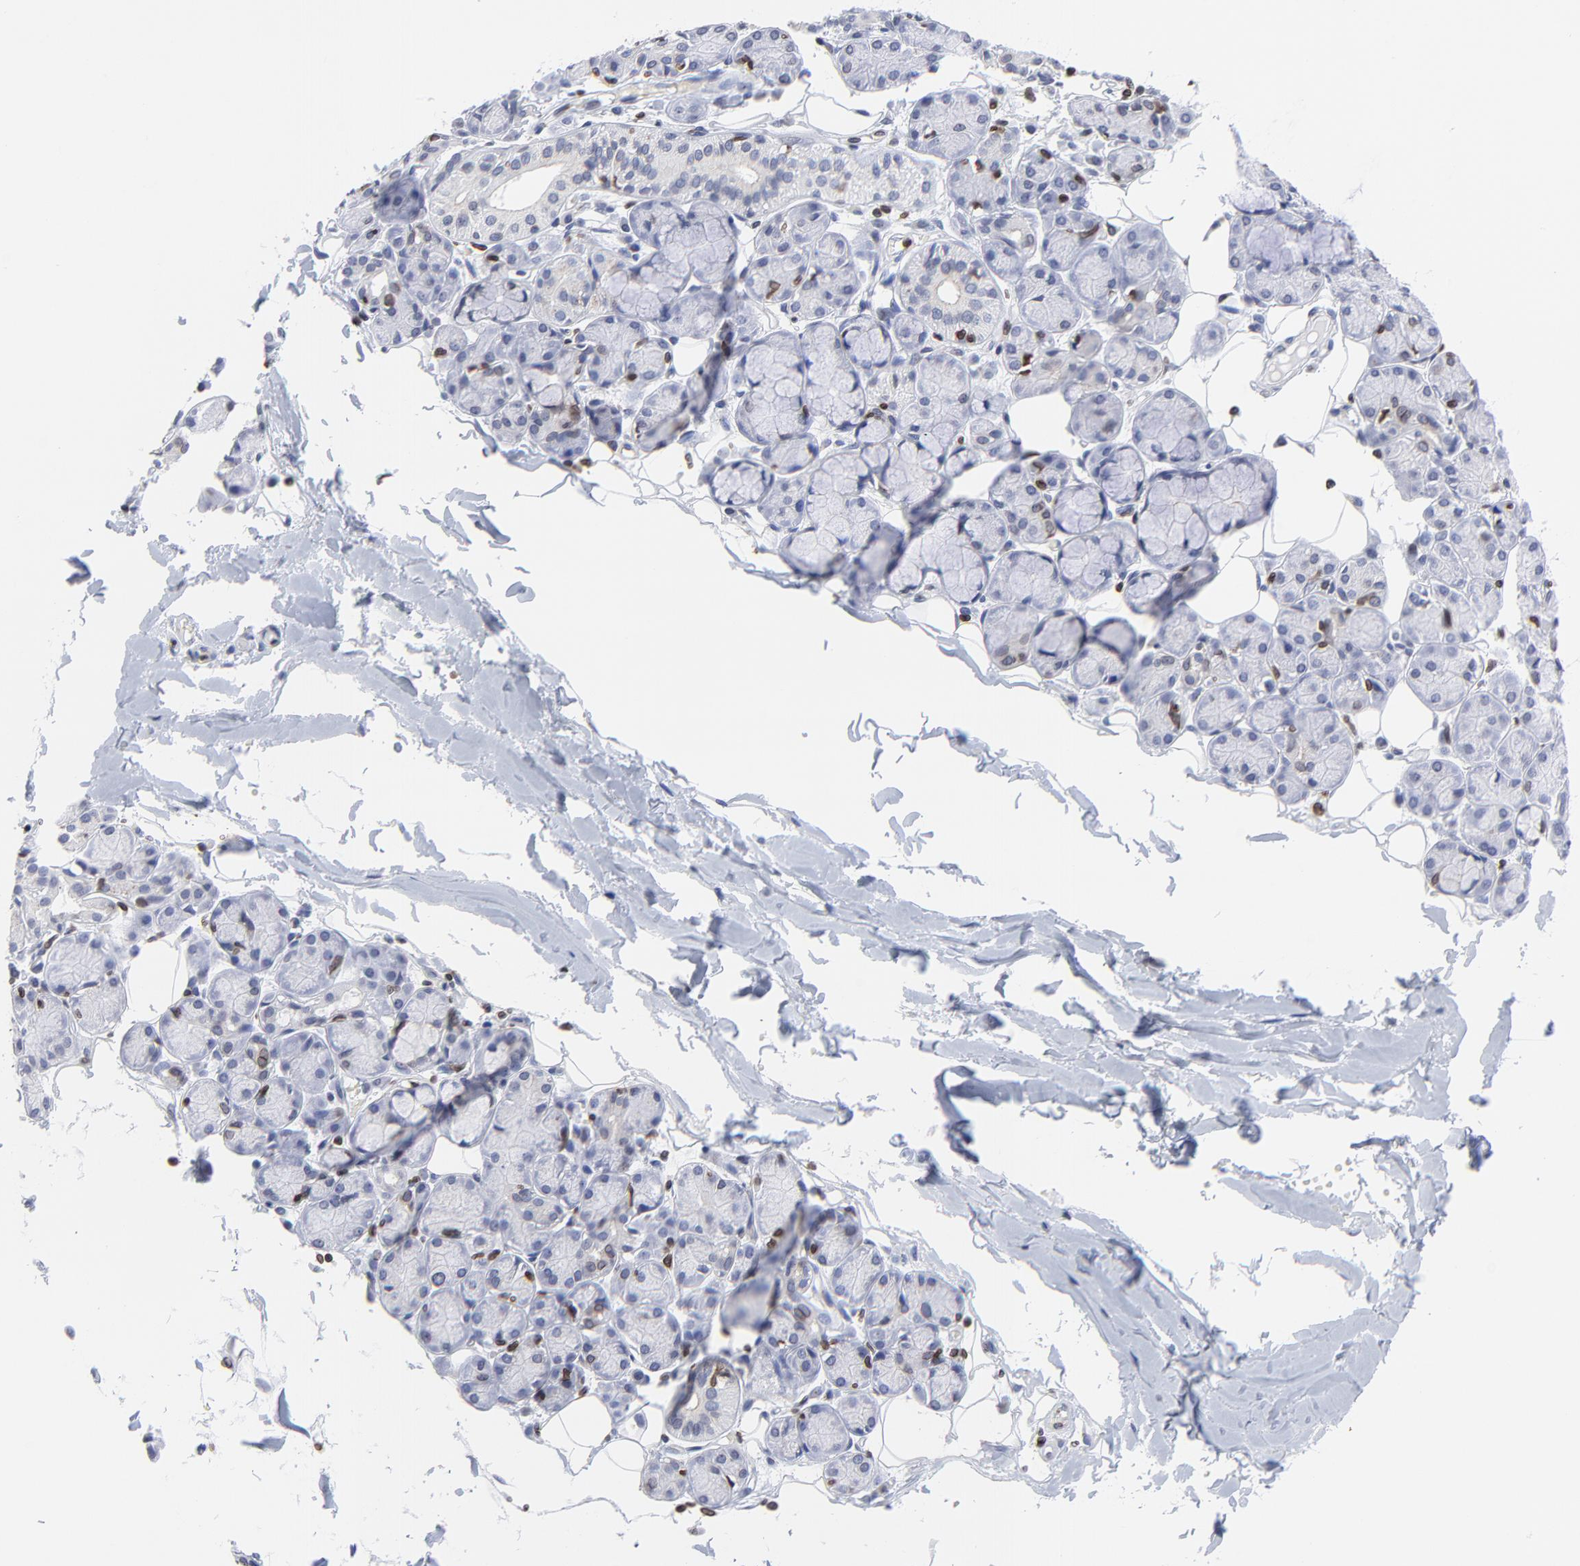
{"staining": {"intensity": "negative", "quantity": "none", "location": "none"}, "tissue": "salivary gland", "cell_type": "Glandular cells", "image_type": "normal", "snomed": [{"axis": "morphology", "description": "Normal tissue, NOS"}, {"axis": "topography", "description": "Salivary gland"}], "caption": "This micrograph is of unremarkable salivary gland stained with IHC to label a protein in brown with the nuclei are counter-stained blue. There is no staining in glandular cells.", "gene": "THAP7", "patient": {"sex": "male", "age": 54}}